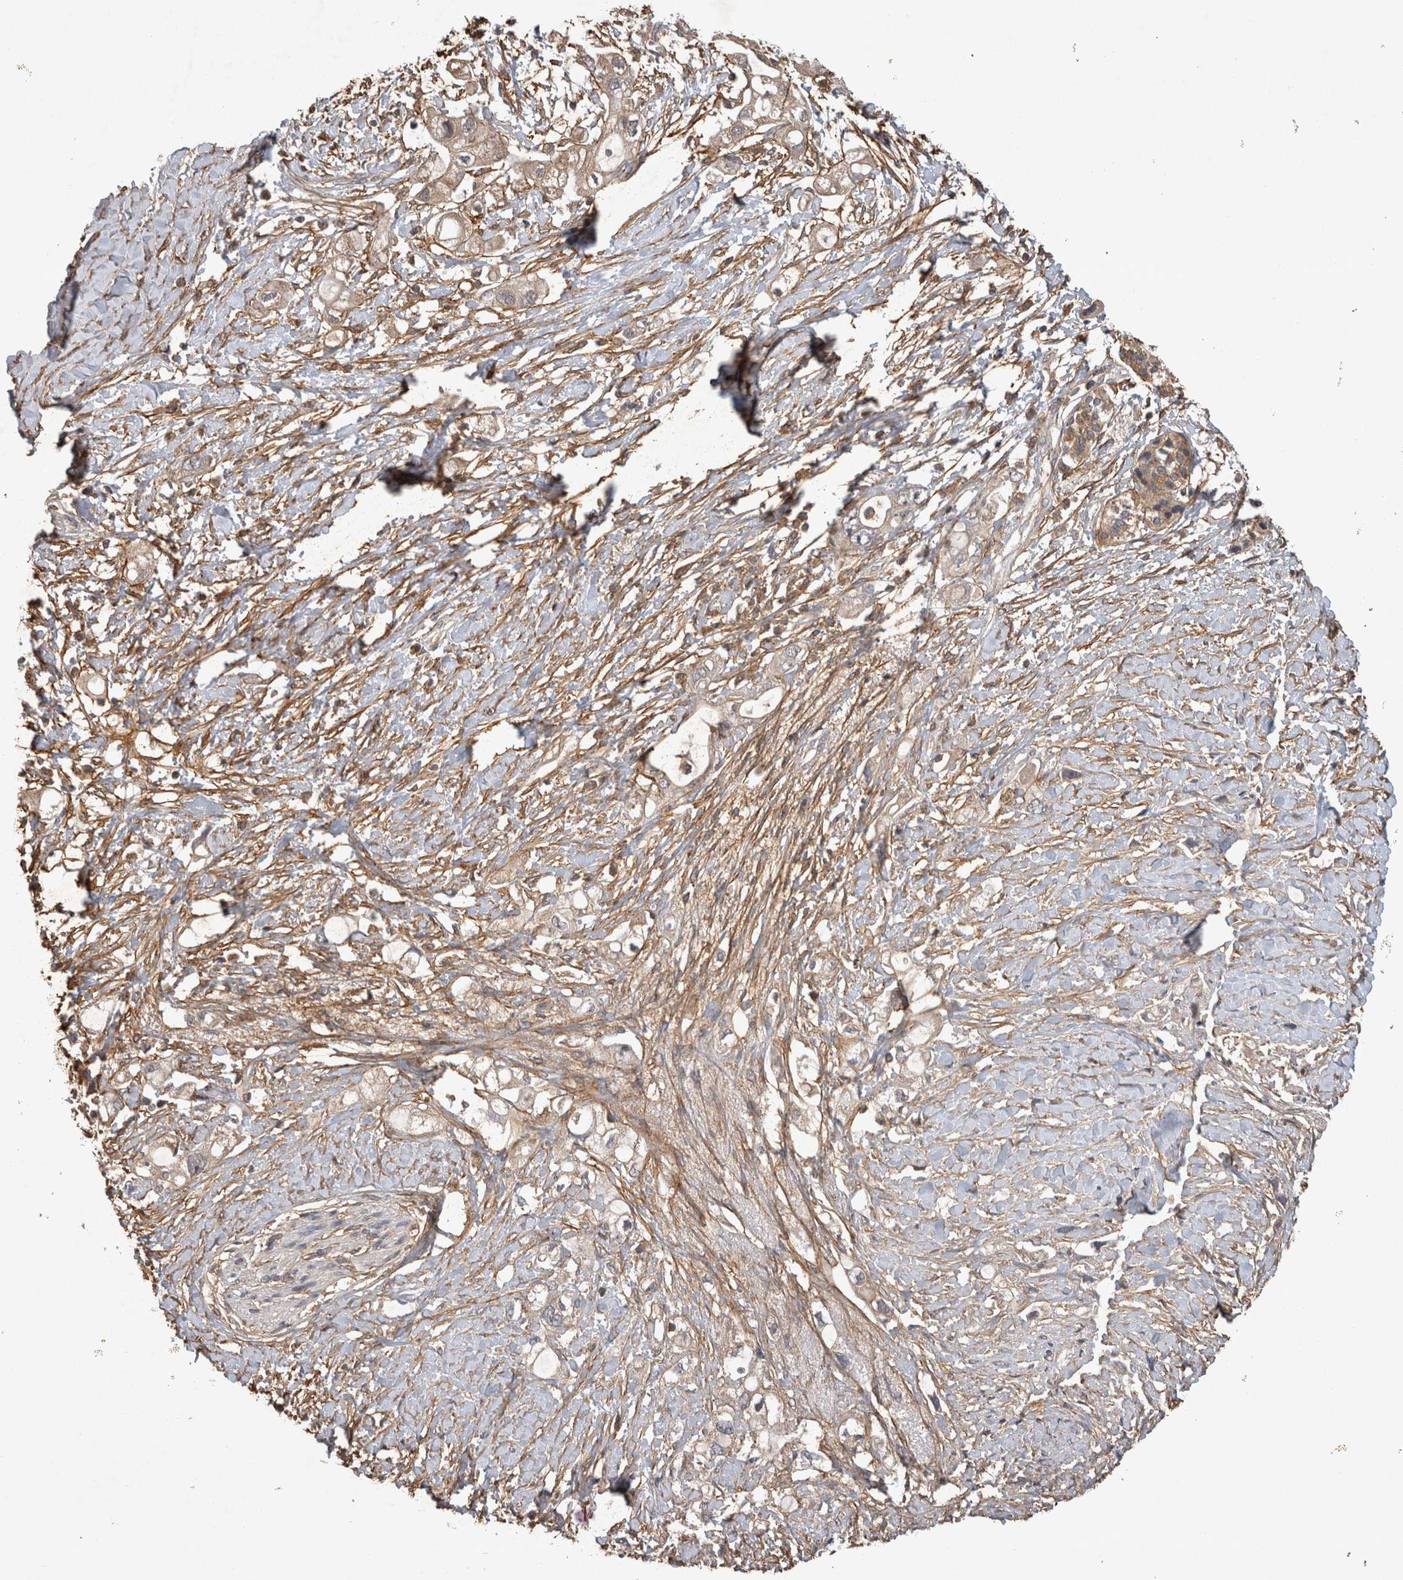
{"staining": {"intensity": "weak", "quantity": "25%-75%", "location": "cytoplasmic/membranous"}, "tissue": "pancreatic cancer", "cell_type": "Tumor cells", "image_type": "cancer", "snomed": [{"axis": "morphology", "description": "Adenocarcinoma, NOS"}, {"axis": "topography", "description": "Pancreas"}], "caption": "A high-resolution image shows immunohistochemistry staining of pancreatic cancer (adenocarcinoma), which shows weak cytoplasmic/membranous staining in about 25%-75% of tumor cells. (Stains: DAB in brown, nuclei in blue, Microscopy: brightfield microscopy at high magnification).", "gene": "TRMT61B", "patient": {"sex": "female", "age": 56}}